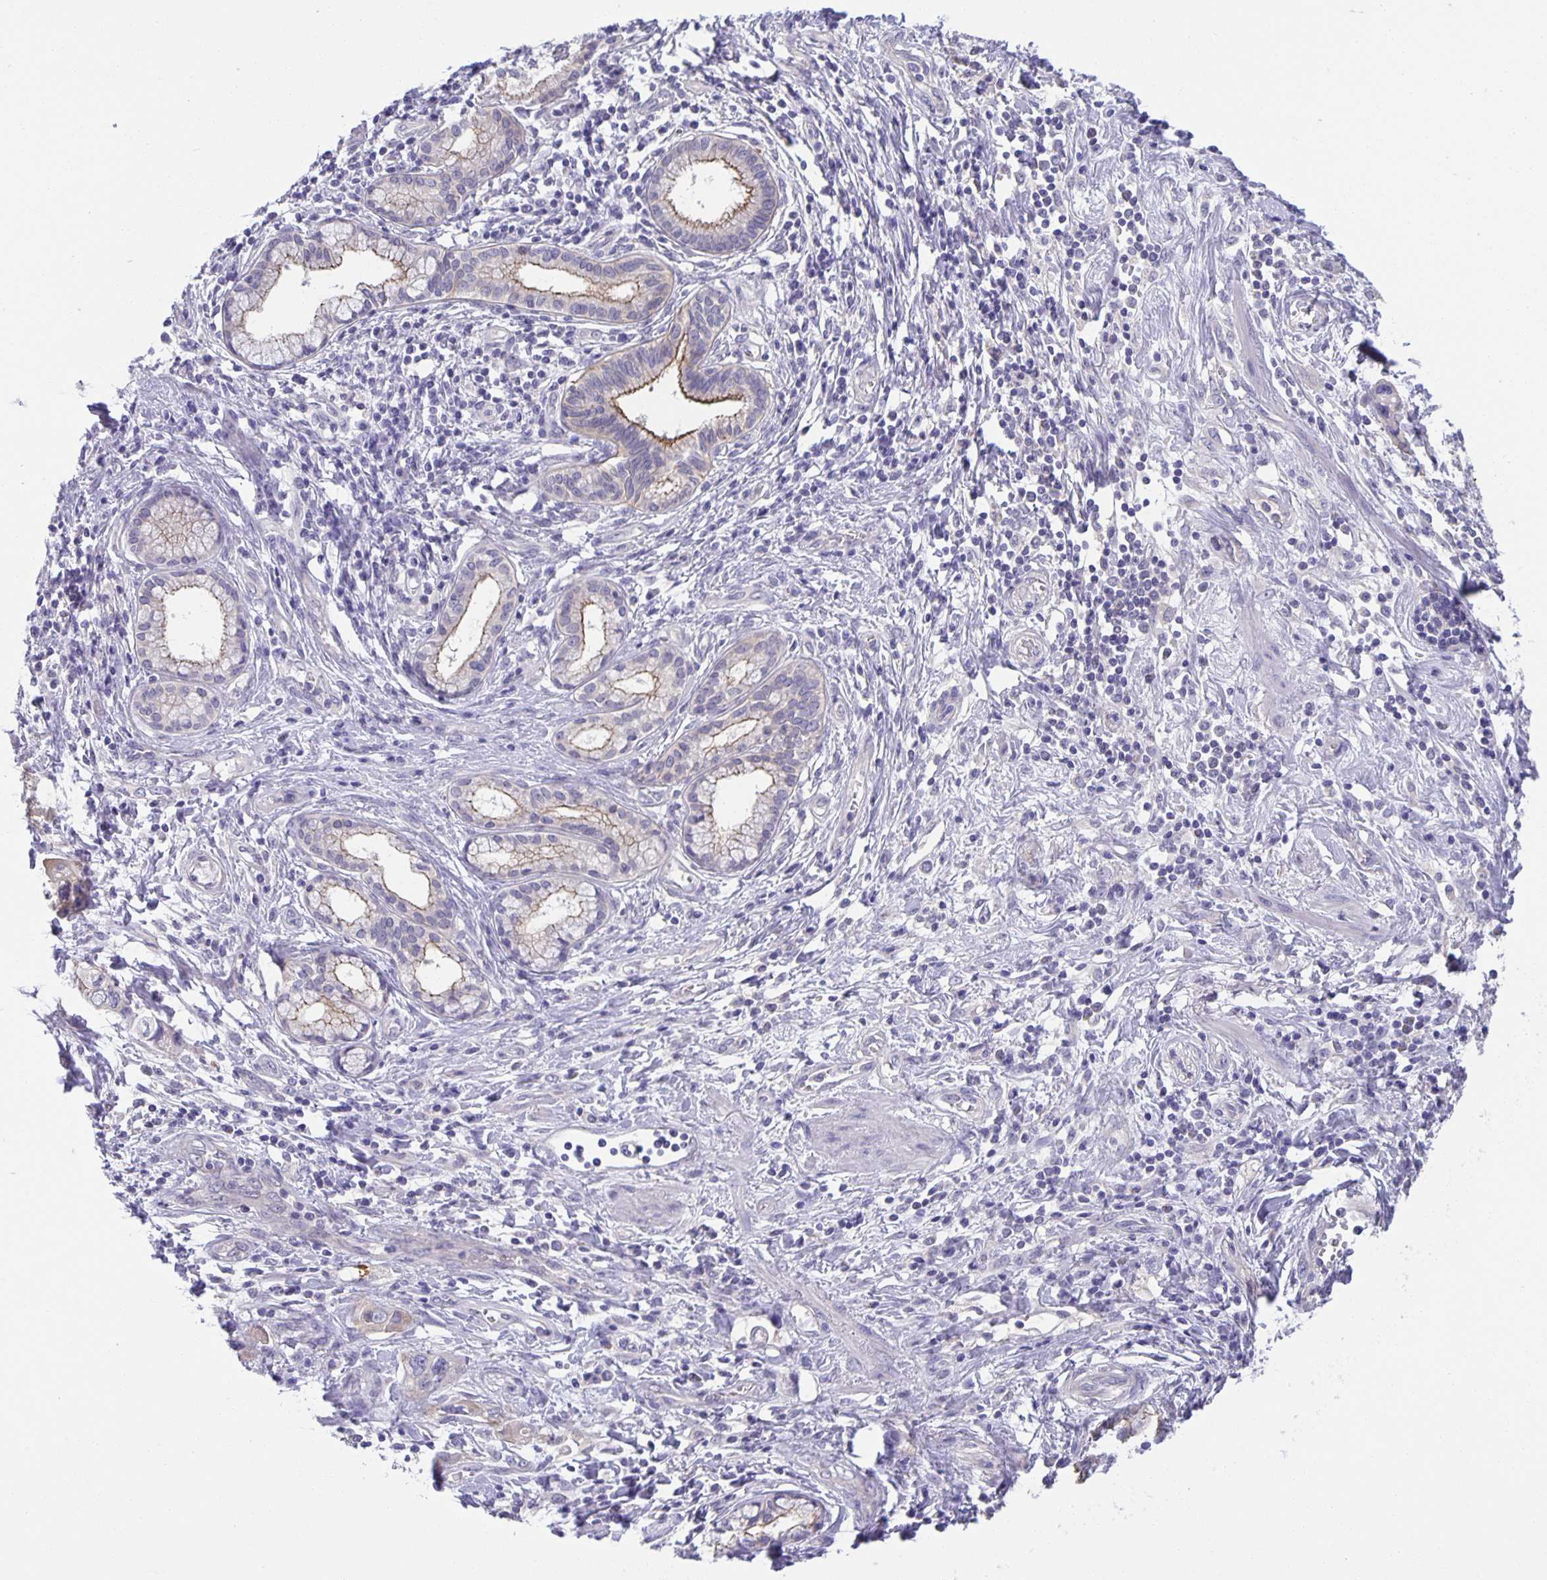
{"staining": {"intensity": "weak", "quantity": "<25%", "location": "cytoplasmic/membranous"}, "tissue": "pancreatic cancer", "cell_type": "Tumor cells", "image_type": "cancer", "snomed": [{"axis": "morphology", "description": "Adenocarcinoma, NOS"}, {"axis": "topography", "description": "Pancreas"}], "caption": "DAB (3,3'-diaminobenzidine) immunohistochemical staining of human pancreatic cancer reveals no significant positivity in tumor cells.", "gene": "PTPN3", "patient": {"sex": "female", "age": 66}}